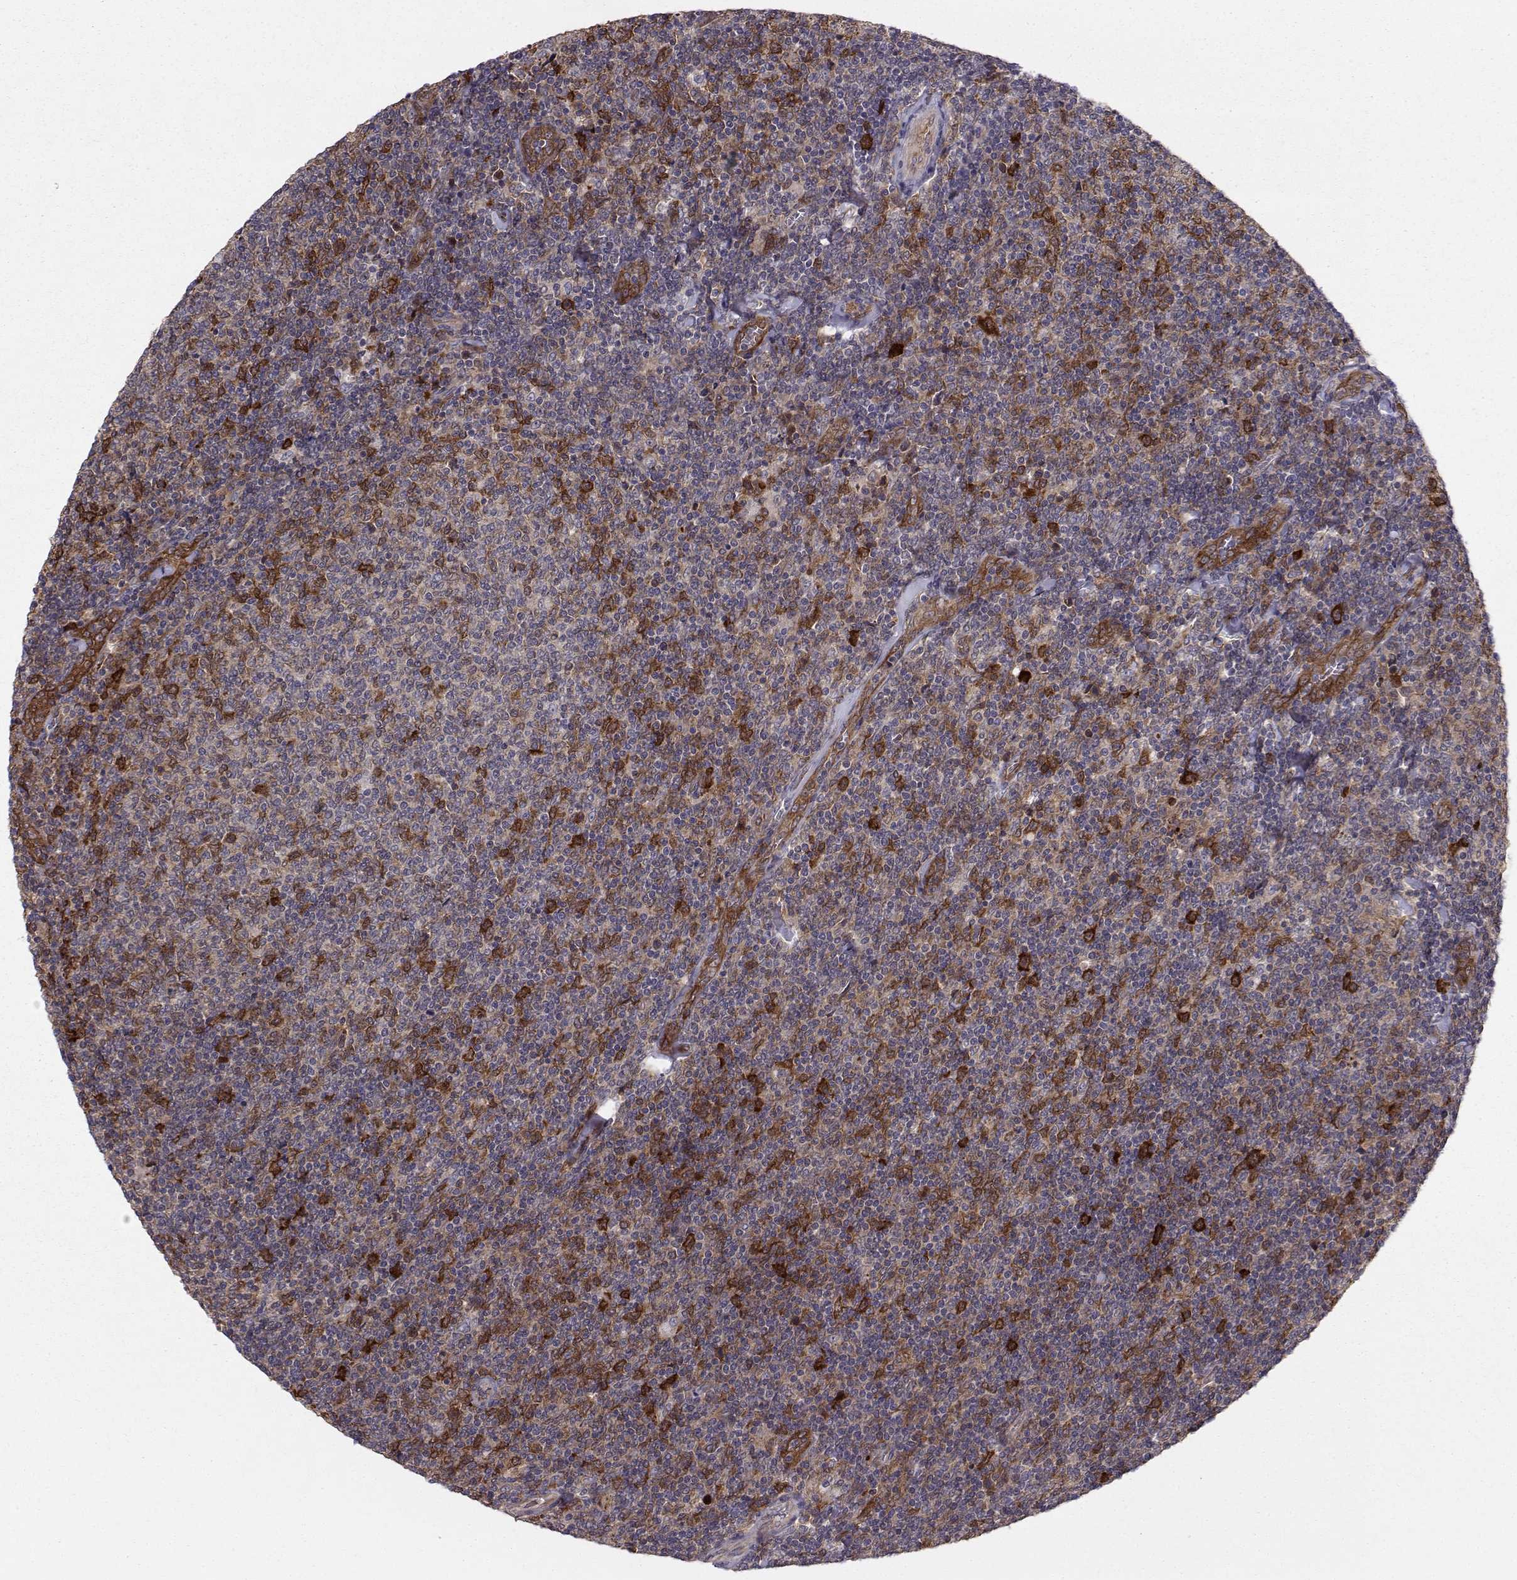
{"staining": {"intensity": "negative", "quantity": "none", "location": "none"}, "tissue": "lymphoma", "cell_type": "Tumor cells", "image_type": "cancer", "snomed": [{"axis": "morphology", "description": "Malignant lymphoma, non-Hodgkin's type, Low grade"}, {"axis": "topography", "description": "Lymph node"}], "caption": "Immunohistochemistry of low-grade malignant lymphoma, non-Hodgkin's type demonstrates no staining in tumor cells.", "gene": "HSP90AB1", "patient": {"sex": "male", "age": 52}}